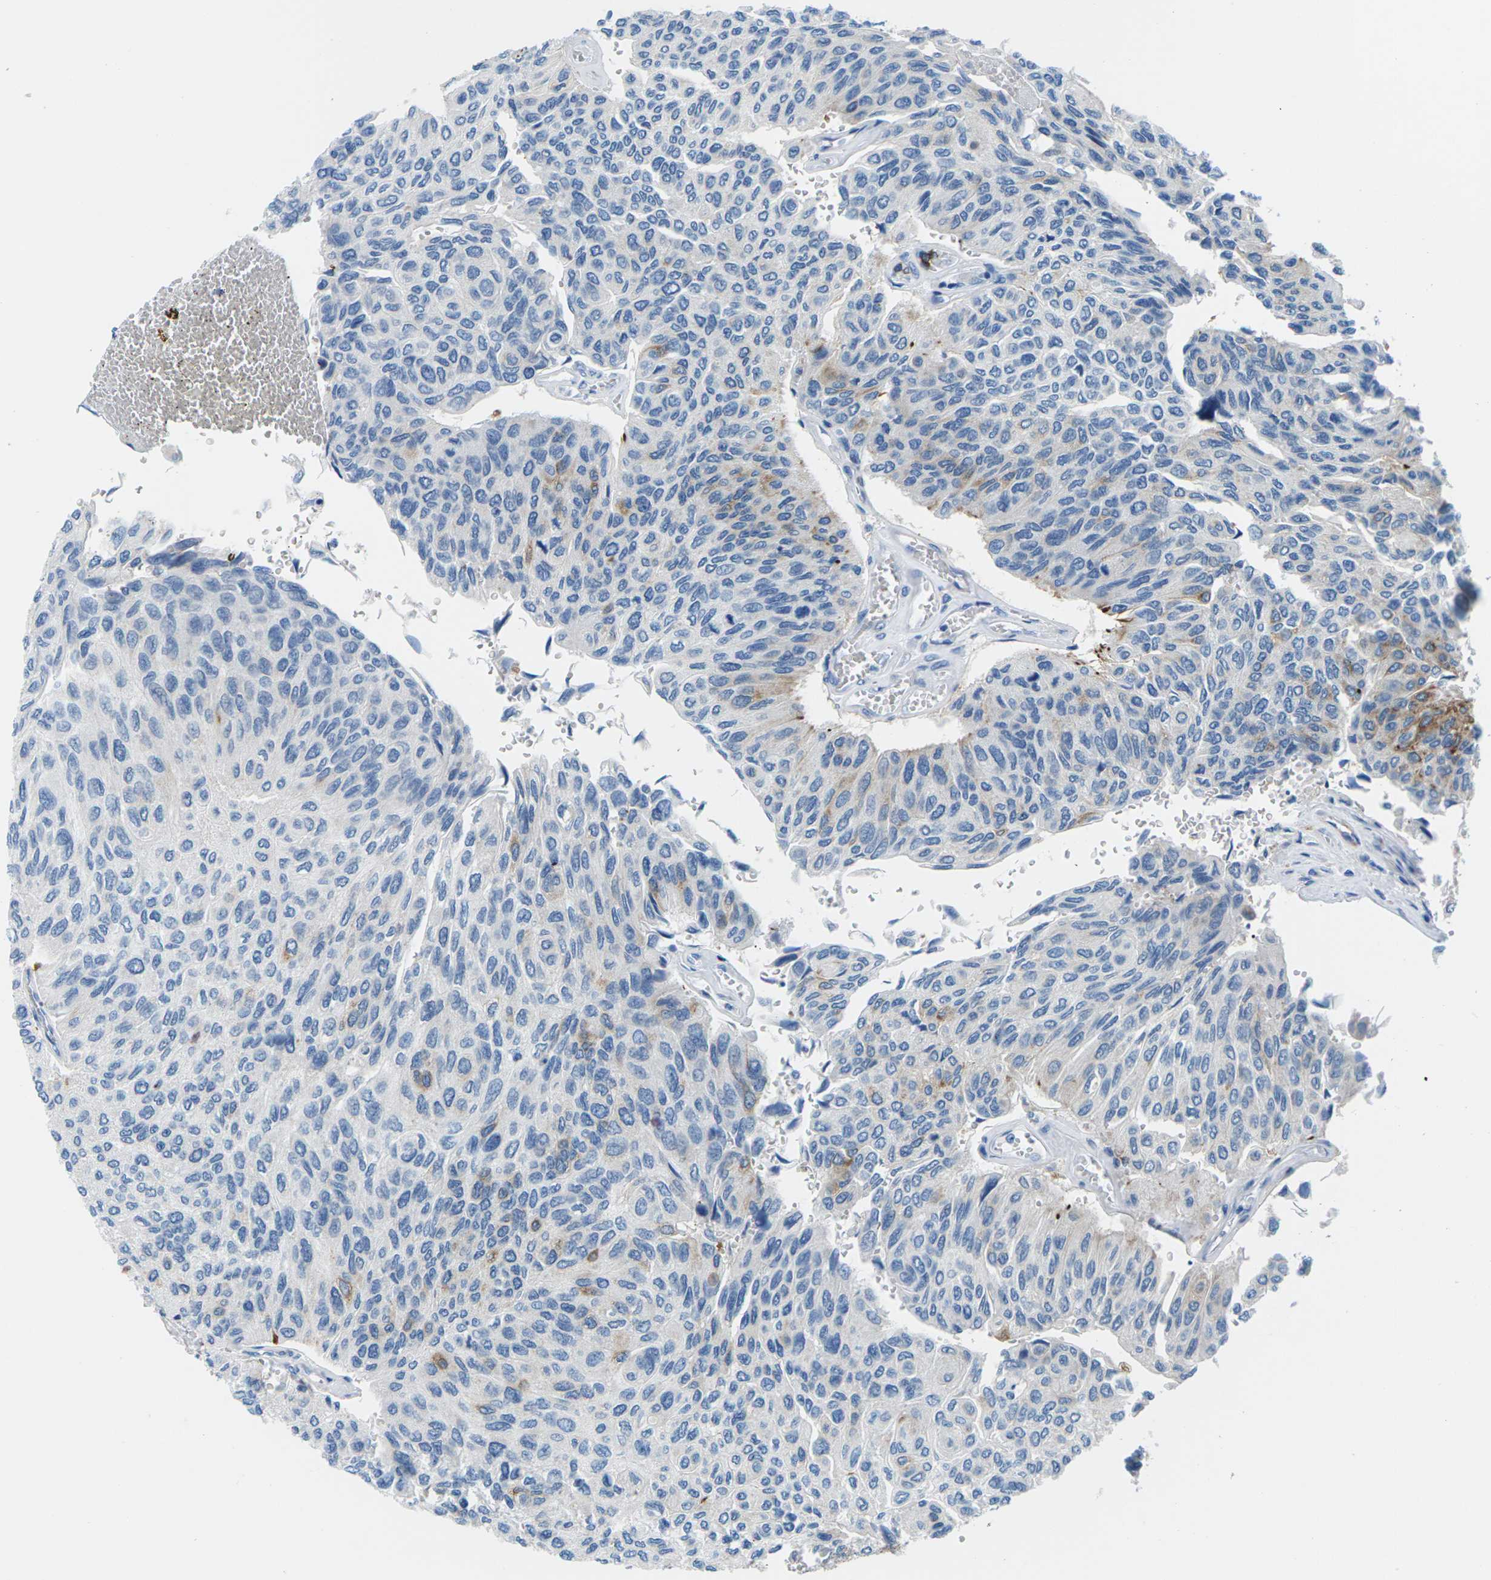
{"staining": {"intensity": "moderate", "quantity": "<25%", "location": "cytoplasmic/membranous"}, "tissue": "urothelial cancer", "cell_type": "Tumor cells", "image_type": "cancer", "snomed": [{"axis": "morphology", "description": "Urothelial carcinoma, High grade"}, {"axis": "topography", "description": "Urinary bladder"}], "caption": "Immunohistochemical staining of urothelial carcinoma (high-grade) reveals low levels of moderate cytoplasmic/membranous protein expression in approximately <25% of tumor cells.", "gene": "SYNGR2", "patient": {"sex": "male", "age": 66}}